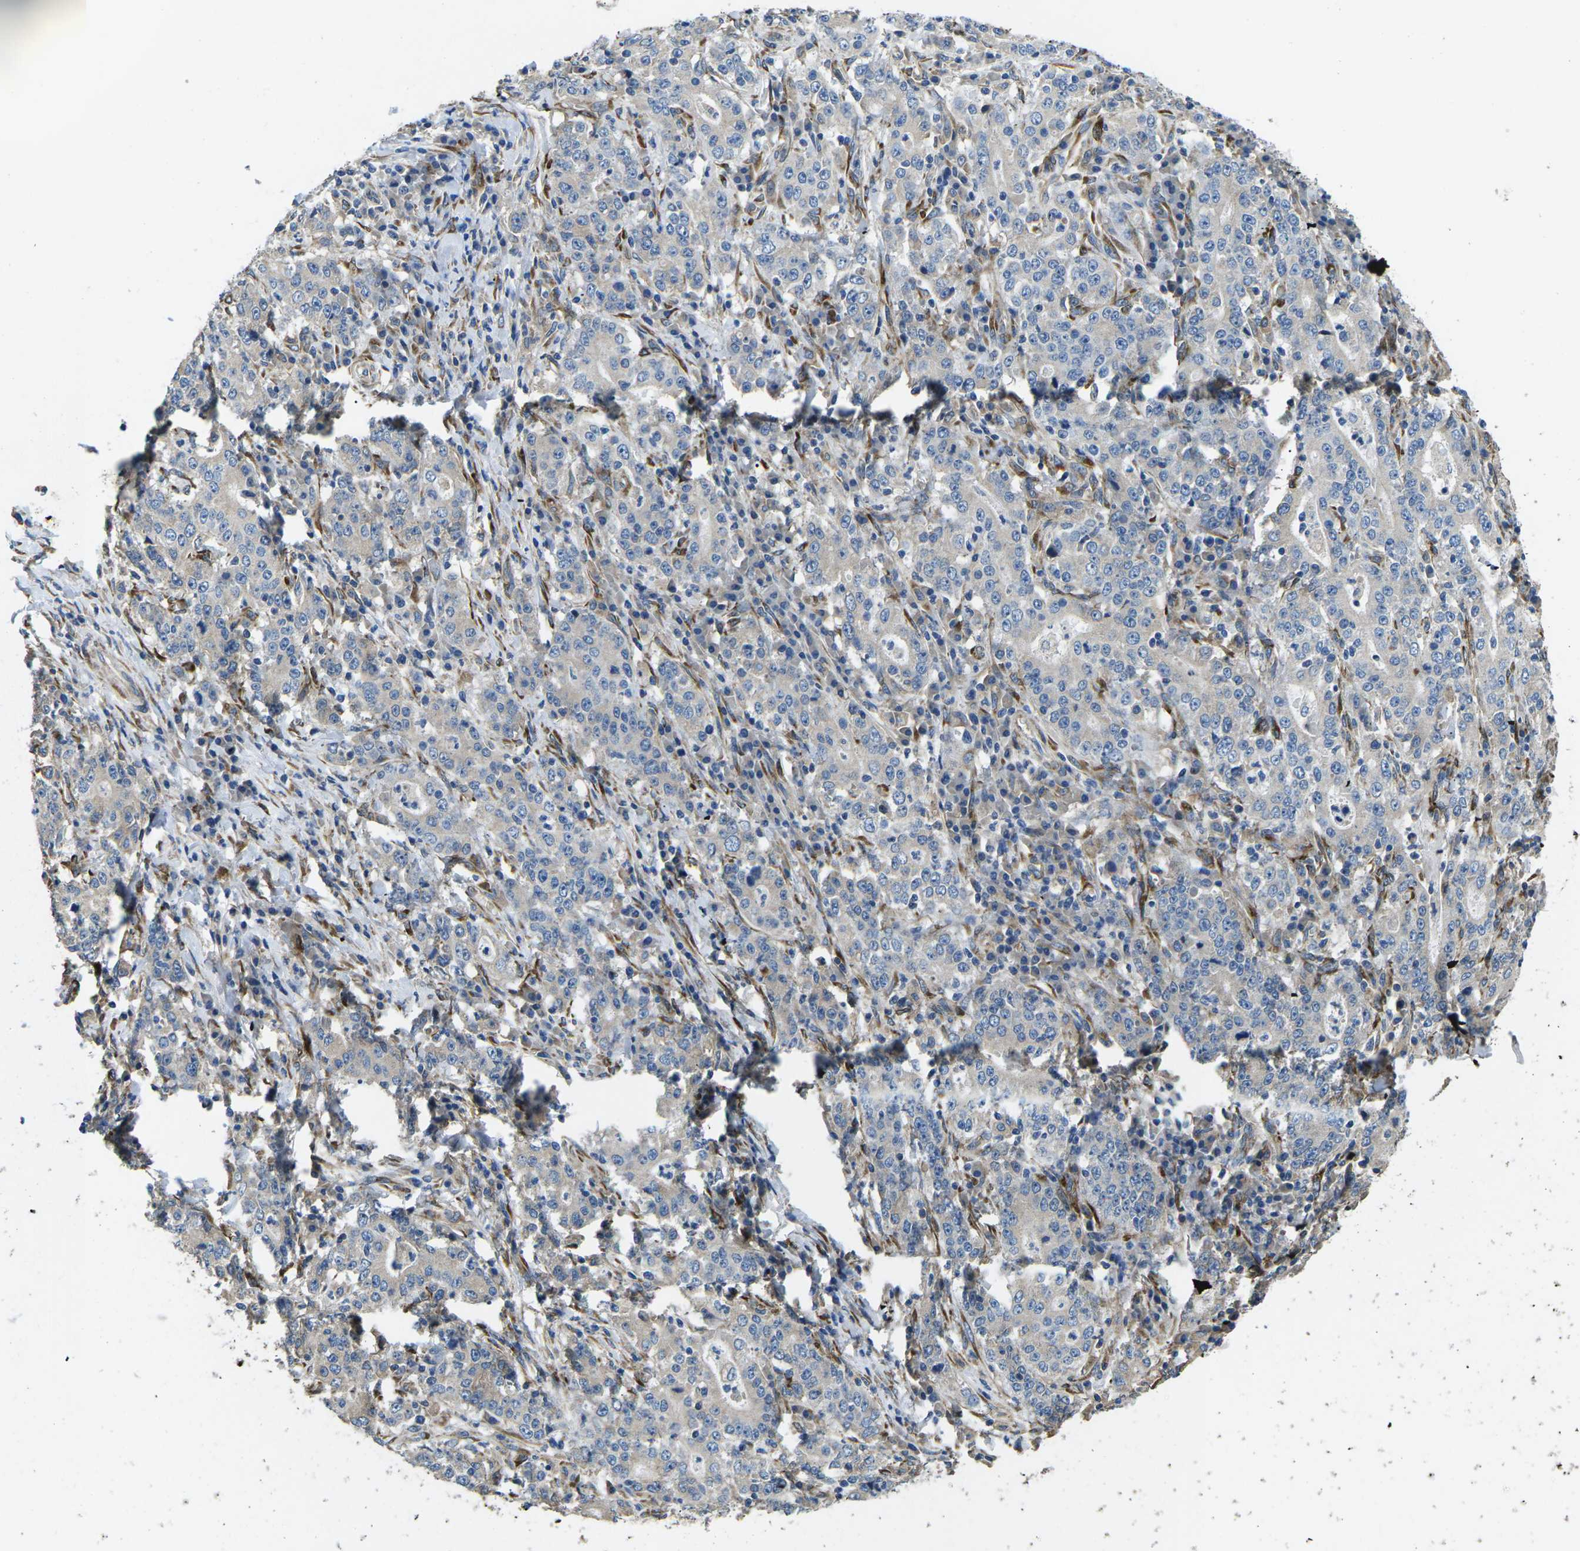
{"staining": {"intensity": "moderate", "quantity": "<25%", "location": "cytoplasmic/membranous"}, "tissue": "stomach cancer", "cell_type": "Tumor cells", "image_type": "cancer", "snomed": [{"axis": "morphology", "description": "Normal tissue, NOS"}, {"axis": "morphology", "description": "Adenocarcinoma, NOS"}, {"axis": "topography", "description": "Stomach, upper"}, {"axis": "topography", "description": "Stomach"}], "caption": "About <25% of tumor cells in human adenocarcinoma (stomach) reveal moderate cytoplasmic/membranous protein staining as visualized by brown immunohistochemical staining.", "gene": "PDZD8", "patient": {"sex": "male", "age": 59}}